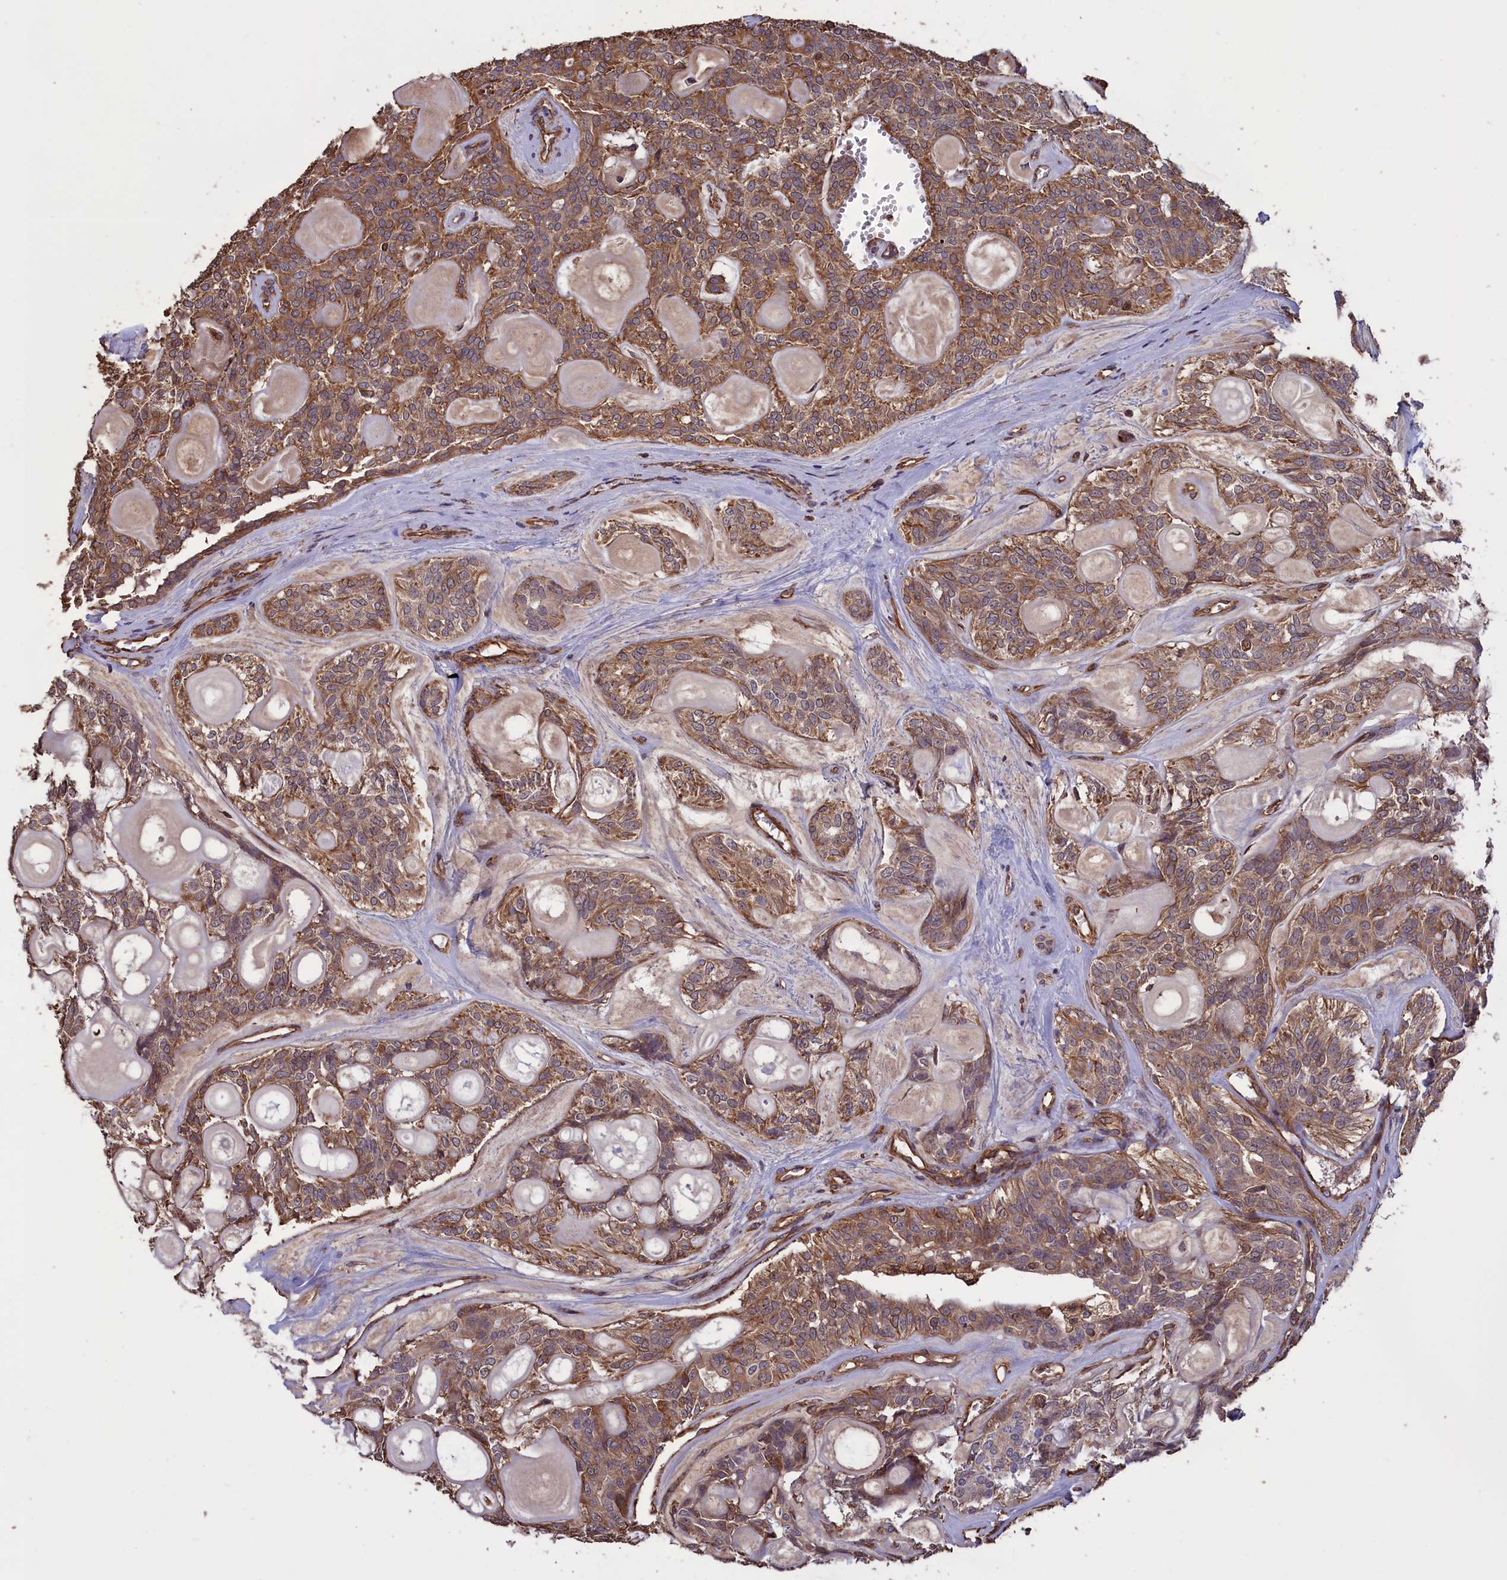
{"staining": {"intensity": "moderate", "quantity": ">75%", "location": "cytoplasmic/membranous"}, "tissue": "head and neck cancer", "cell_type": "Tumor cells", "image_type": "cancer", "snomed": [{"axis": "morphology", "description": "Adenocarcinoma, NOS"}, {"axis": "topography", "description": "Head-Neck"}], "caption": "A histopathology image showing moderate cytoplasmic/membranous positivity in approximately >75% of tumor cells in head and neck cancer, as visualized by brown immunohistochemical staining.", "gene": "DAPK3", "patient": {"sex": "male", "age": 66}}